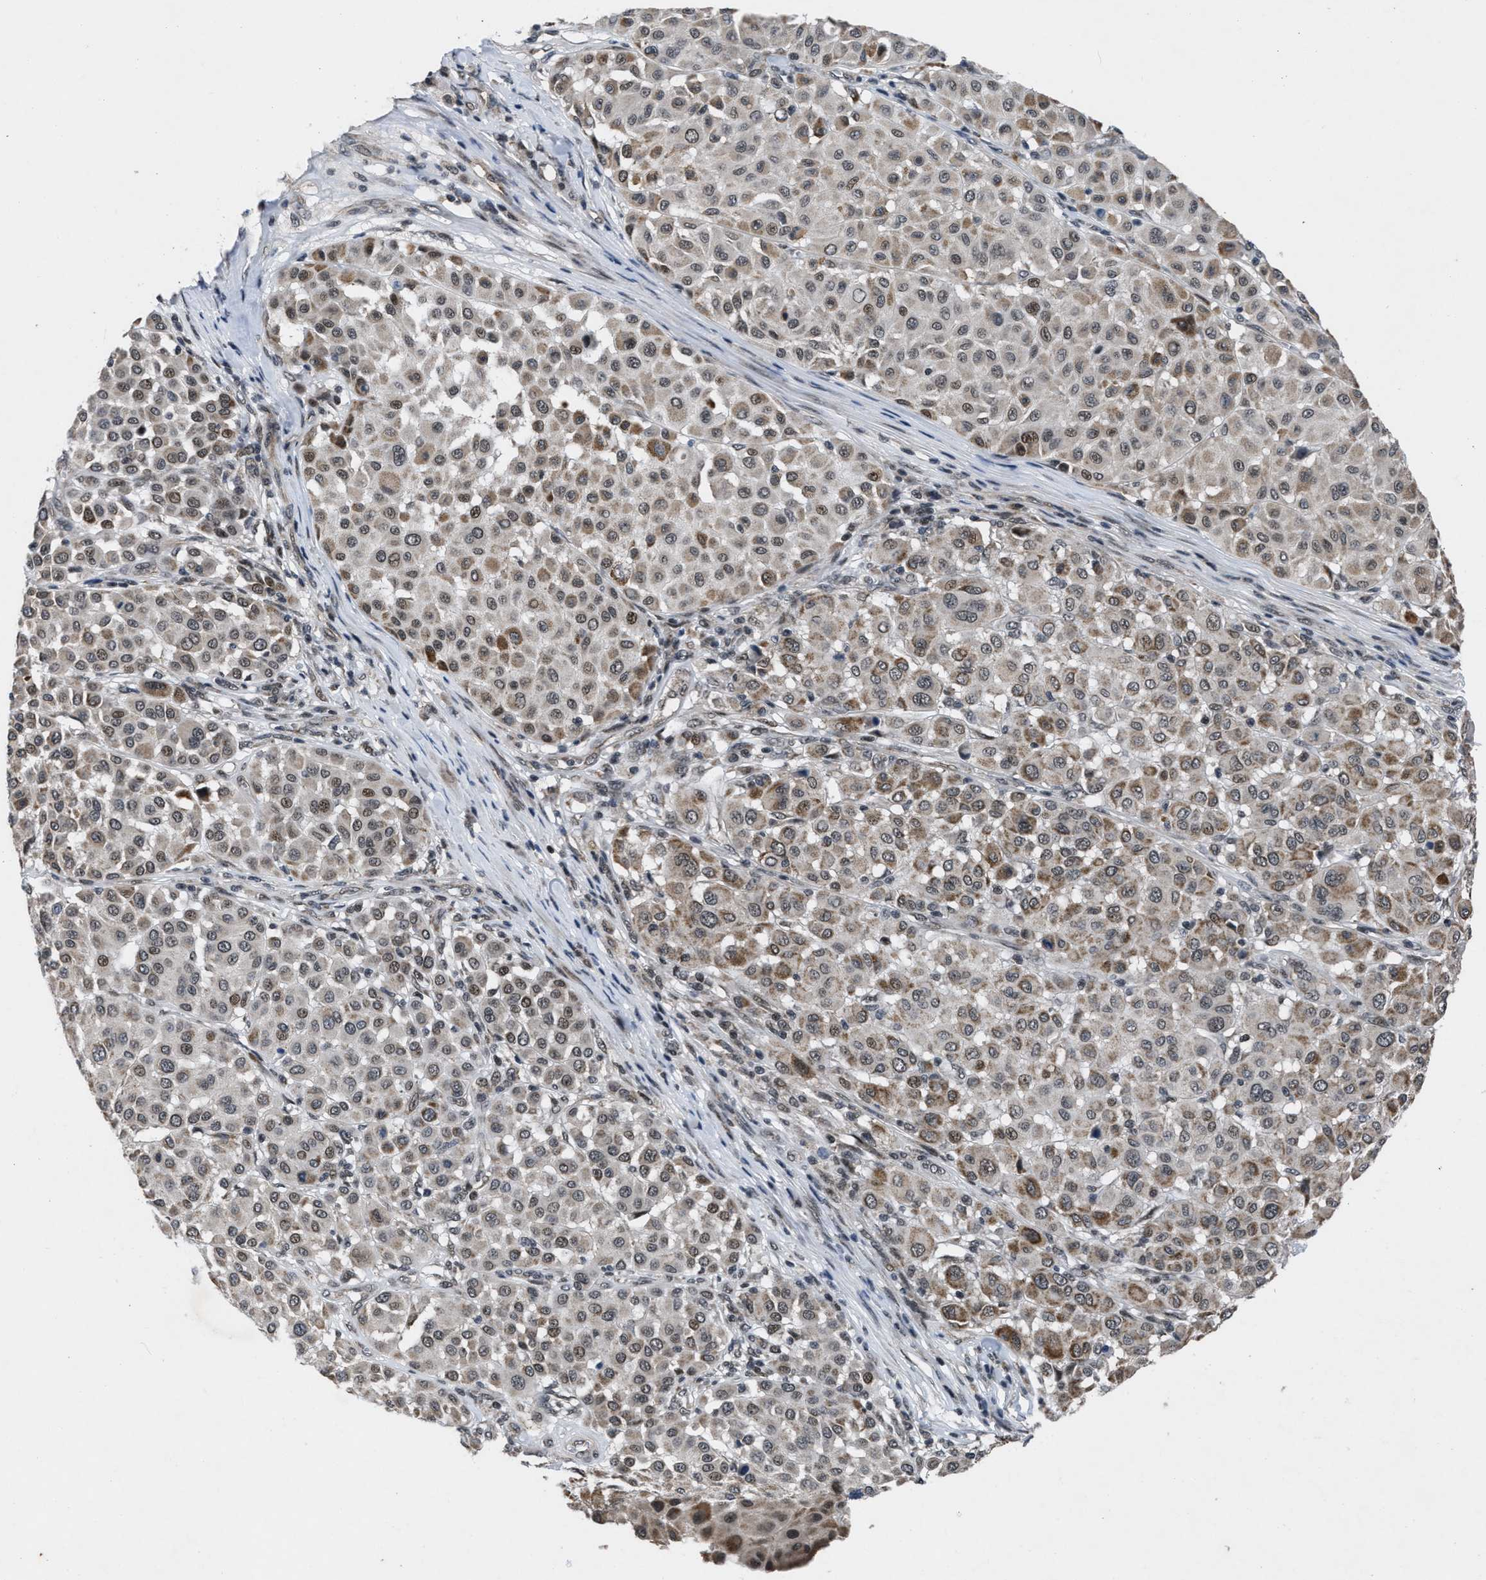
{"staining": {"intensity": "moderate", "quantity": "25%-75%", "location": "cytoplasmic/membranous,nuclear"}, "tissue": "melanoma", "cell_type": "Tumor cells", "image_type": "cancer", "snomed": [{"axis": "morphology", "description": "Malignant melanoma, Metastatic site"}, {"axis": "topography", "description": "Soft tissue"}], "caption": "Human malignant melanoma (metastatic site) stained with a brown dye demonstrates moderate cytoplasmic/membranous and nuclear positive expression in approximately 25%-75% of tumor cells.", "gene": "ZNHIT1", "patient": {"sex": "male", "age": 41}}